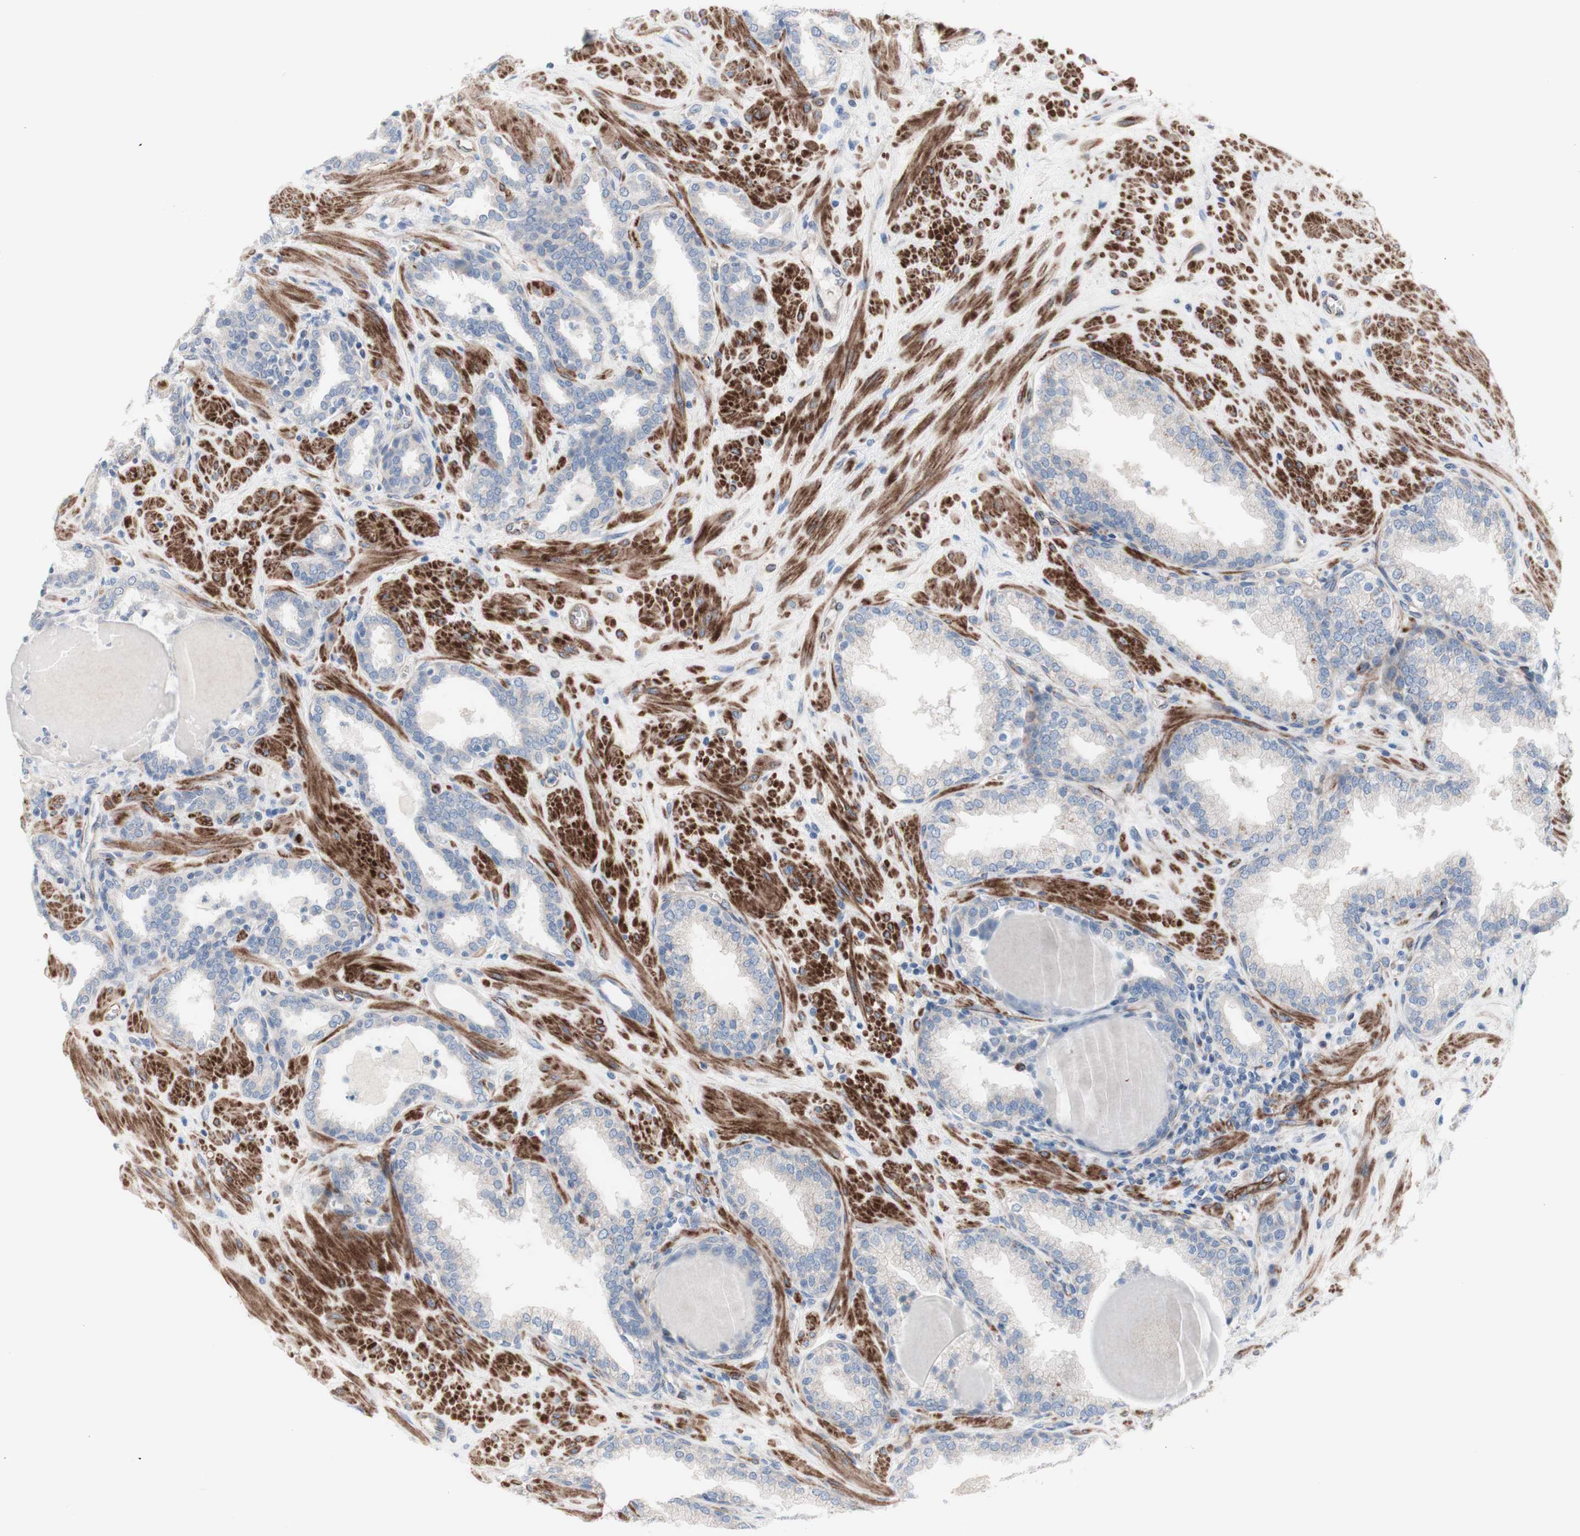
{"staining": {"intensity": "negative", "quantity": "none", "location": "none"}, "tissue": "prostate", "cell_type": "Glandular cells", "image_type": "normal", "snomed": [{"axis": "morphology", "description": "Normal tissue, NOS"}, {"axis": "topography", "description": "Prostate"}], "caption": "IHC micrograph of unremarkable prostate: human prostate stained with DAB displays no significant protein staining in glandular cells. (Immunohistochemistry (ihc), brightfield microscopy, high magnification).", "gene": "AGPAT5", "patient": {"sex": "male", "age": 51}}